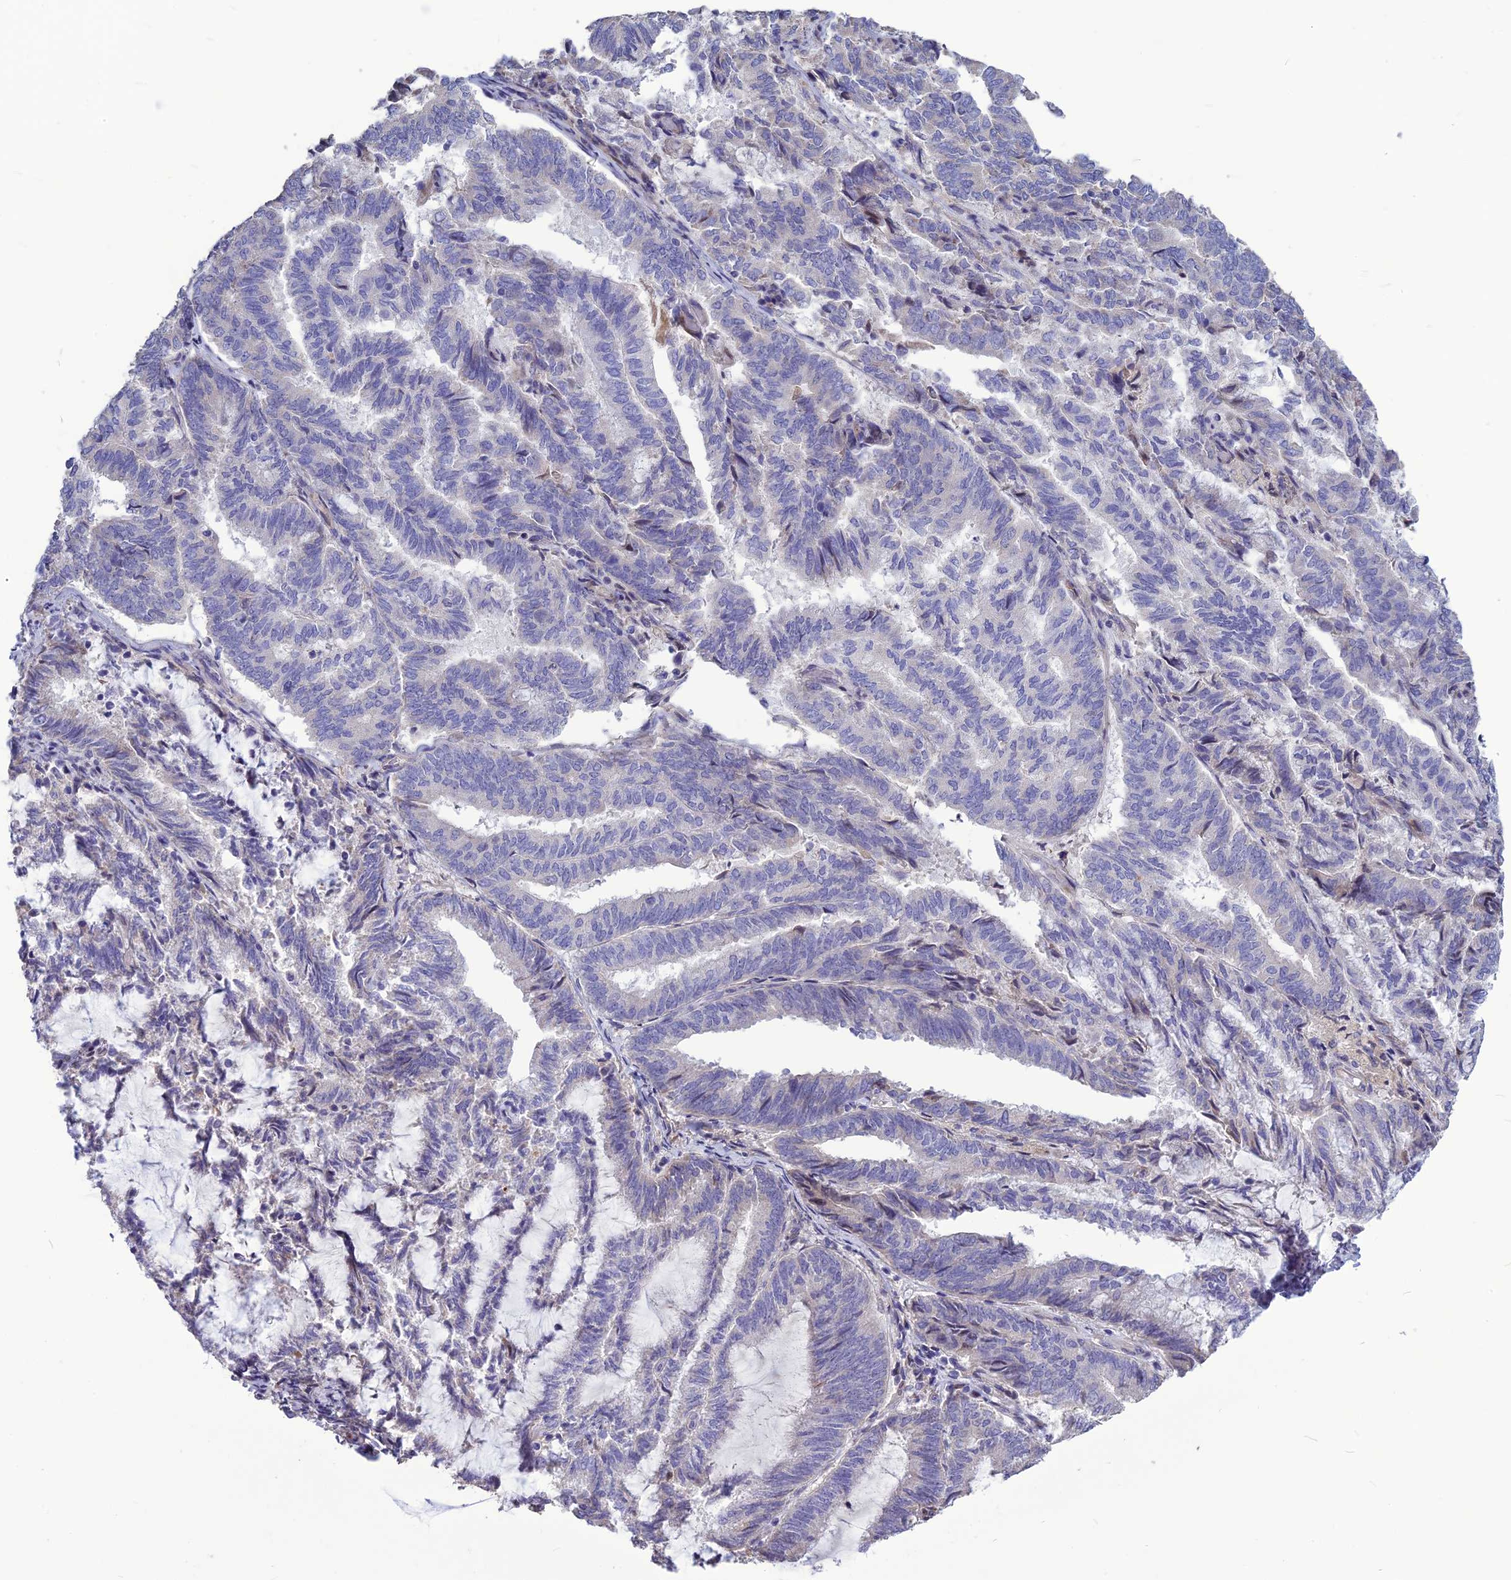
{"staining": {"intensity": "negative", "quantity": "none", "location": "none"}, "tissue": "endometrial cancer", "cell_type": "Tumor cells", "image_type": "cancer", "snomed": [{"axis": "morphology", "description": "Adenocarcinoma, NOS"}, {"axis": "topography", "description": "Endometrium"}], "caption": "High power microscopy photomicrograph of an immunohistochemistry micrograph of adenocarcinoma (endometrial), revealing no significant expression in tumor cells.", "gene": "SPG21", "patient": {"sex": "female", "age": 80}}